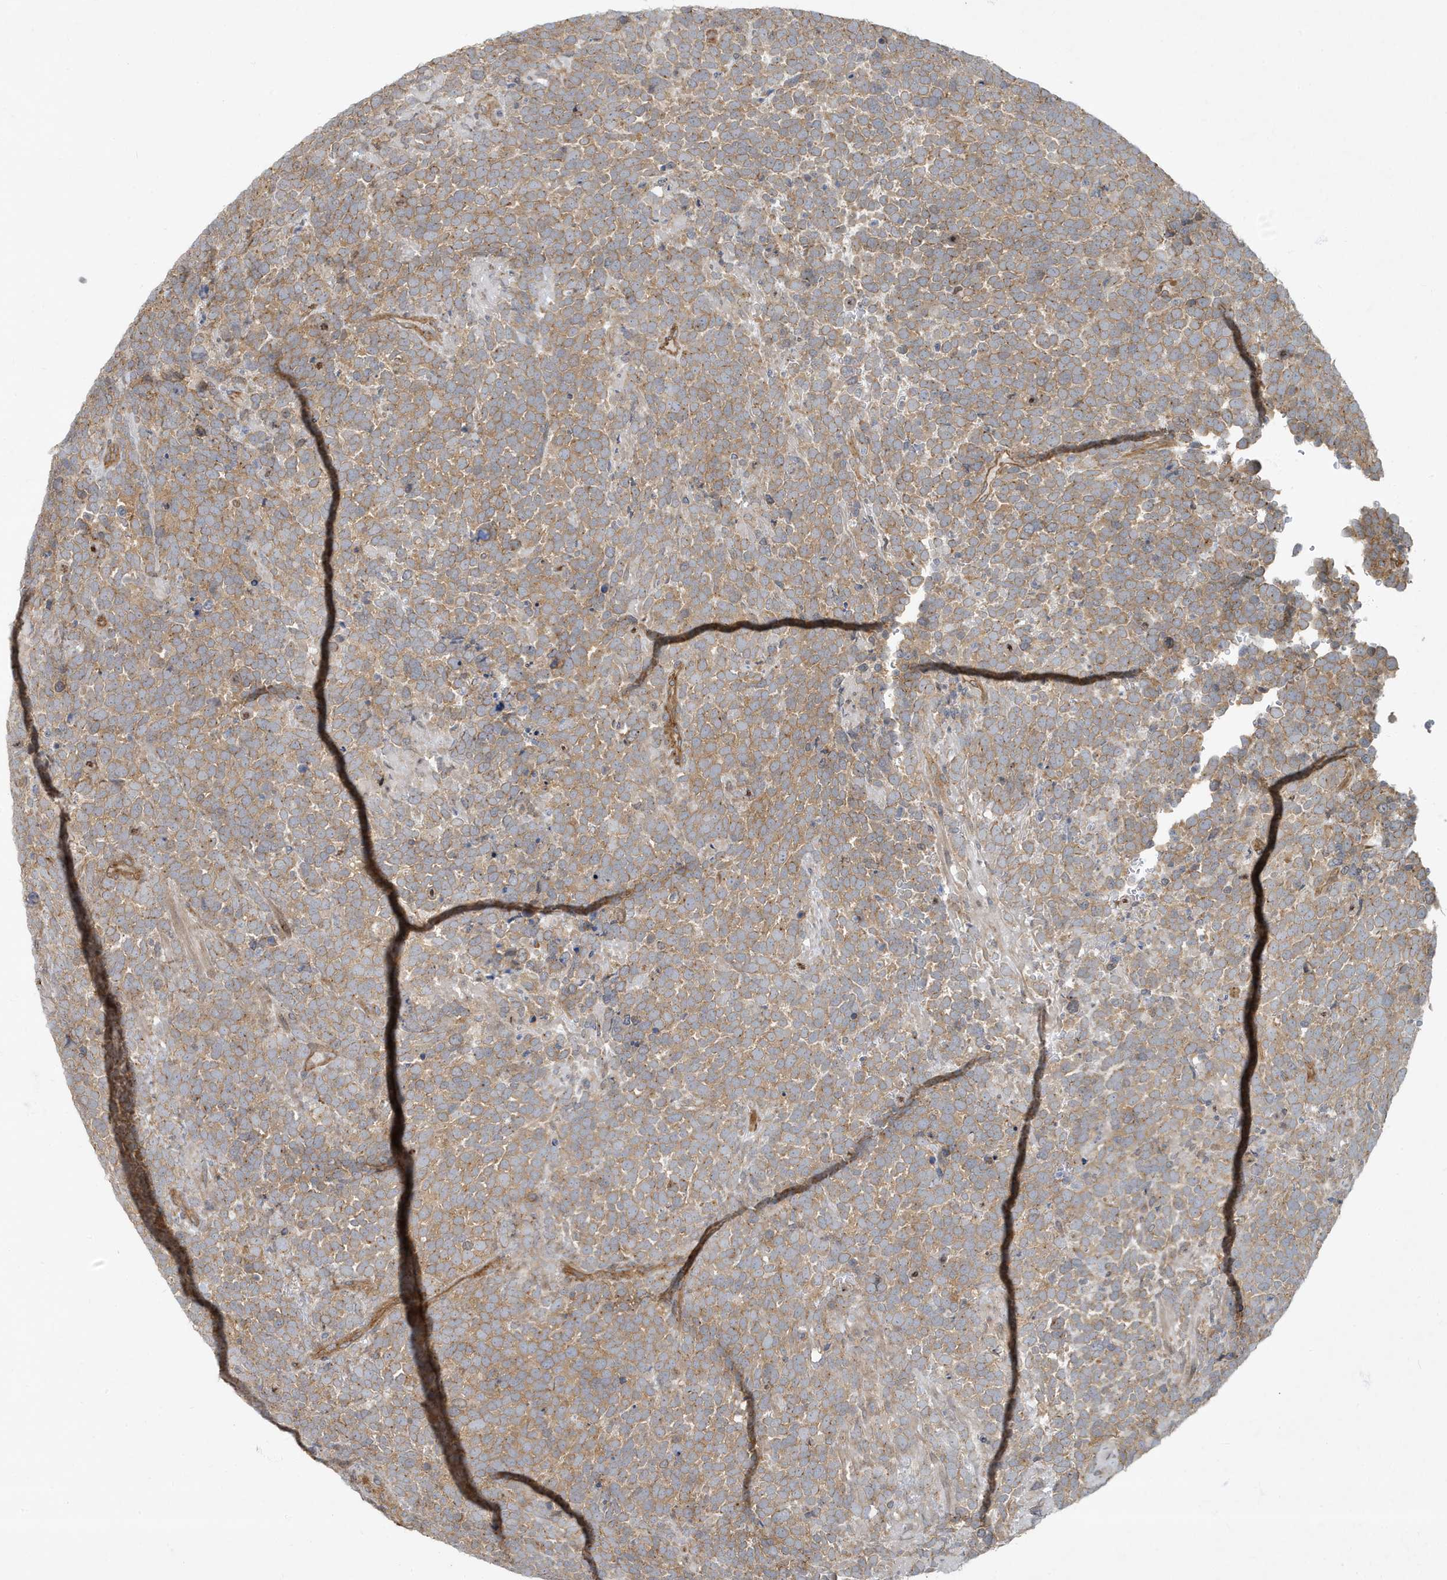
{"staining": {"intensity": "moderate", "quantity": ">75%", "location": "cytoplasmic/membranous"}, "tissue": "urothelial cancer", "cell_type": "Tumor cells", "image_type": "cancer", "snomed": [{"axis": "morphology", "description": "Urothelial carcinoma, High grade"}, {"axis": "topography", "description": "Urinary bladder"}], "caption": "An immunohistochemistry (IHC) image of neoplastic tissue is shown. Protein staining in brown labels moderate cytoplasmic/membranous positivity in urothelial carcinoma (high-grade) within tumor cells.", "gene": "ATP23", "patient": {"sex": "female", "age": 82}}